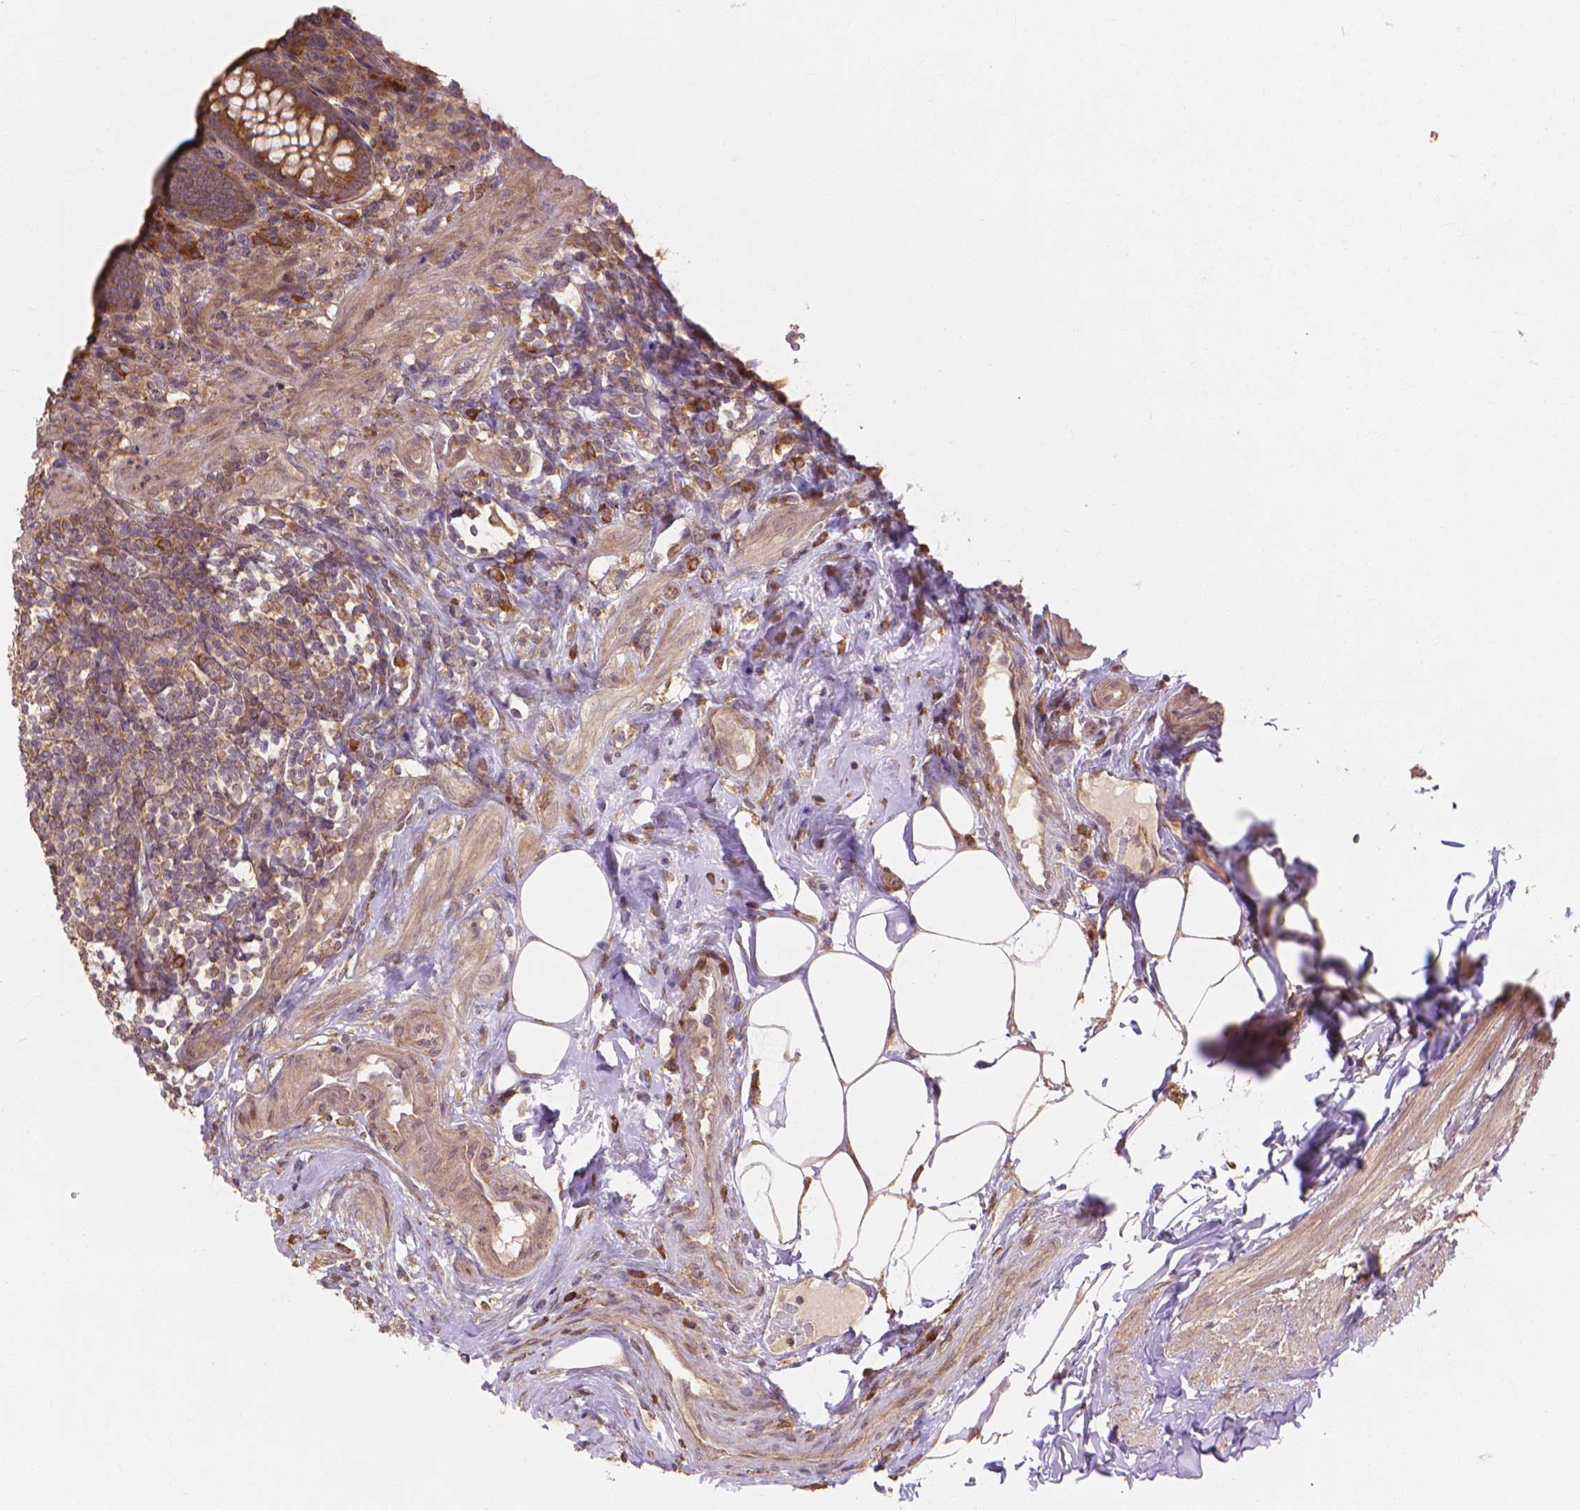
{"staining": {"intensity": "moderate", "quantity": ">75%", "location": "cytoplasmic/membranous"}, "tissue": "appendix", "cell_type": "Glandular cells", "image_type": "normal", "snomed": [{"axis": "morphology", "description": "Normal tissue, NOS"}, {"axis": "topography", "description": "Appendix"}], "caption": "Protein staining of unremarkable appendix shows moderate cytoplasmic/membranous staining in approximately >75% of glandular cells. (Brightfield microscopy of DAB IHC at high magnification).", "gene": "TAB2", "patient": {"sex": "male", "age": 47}}